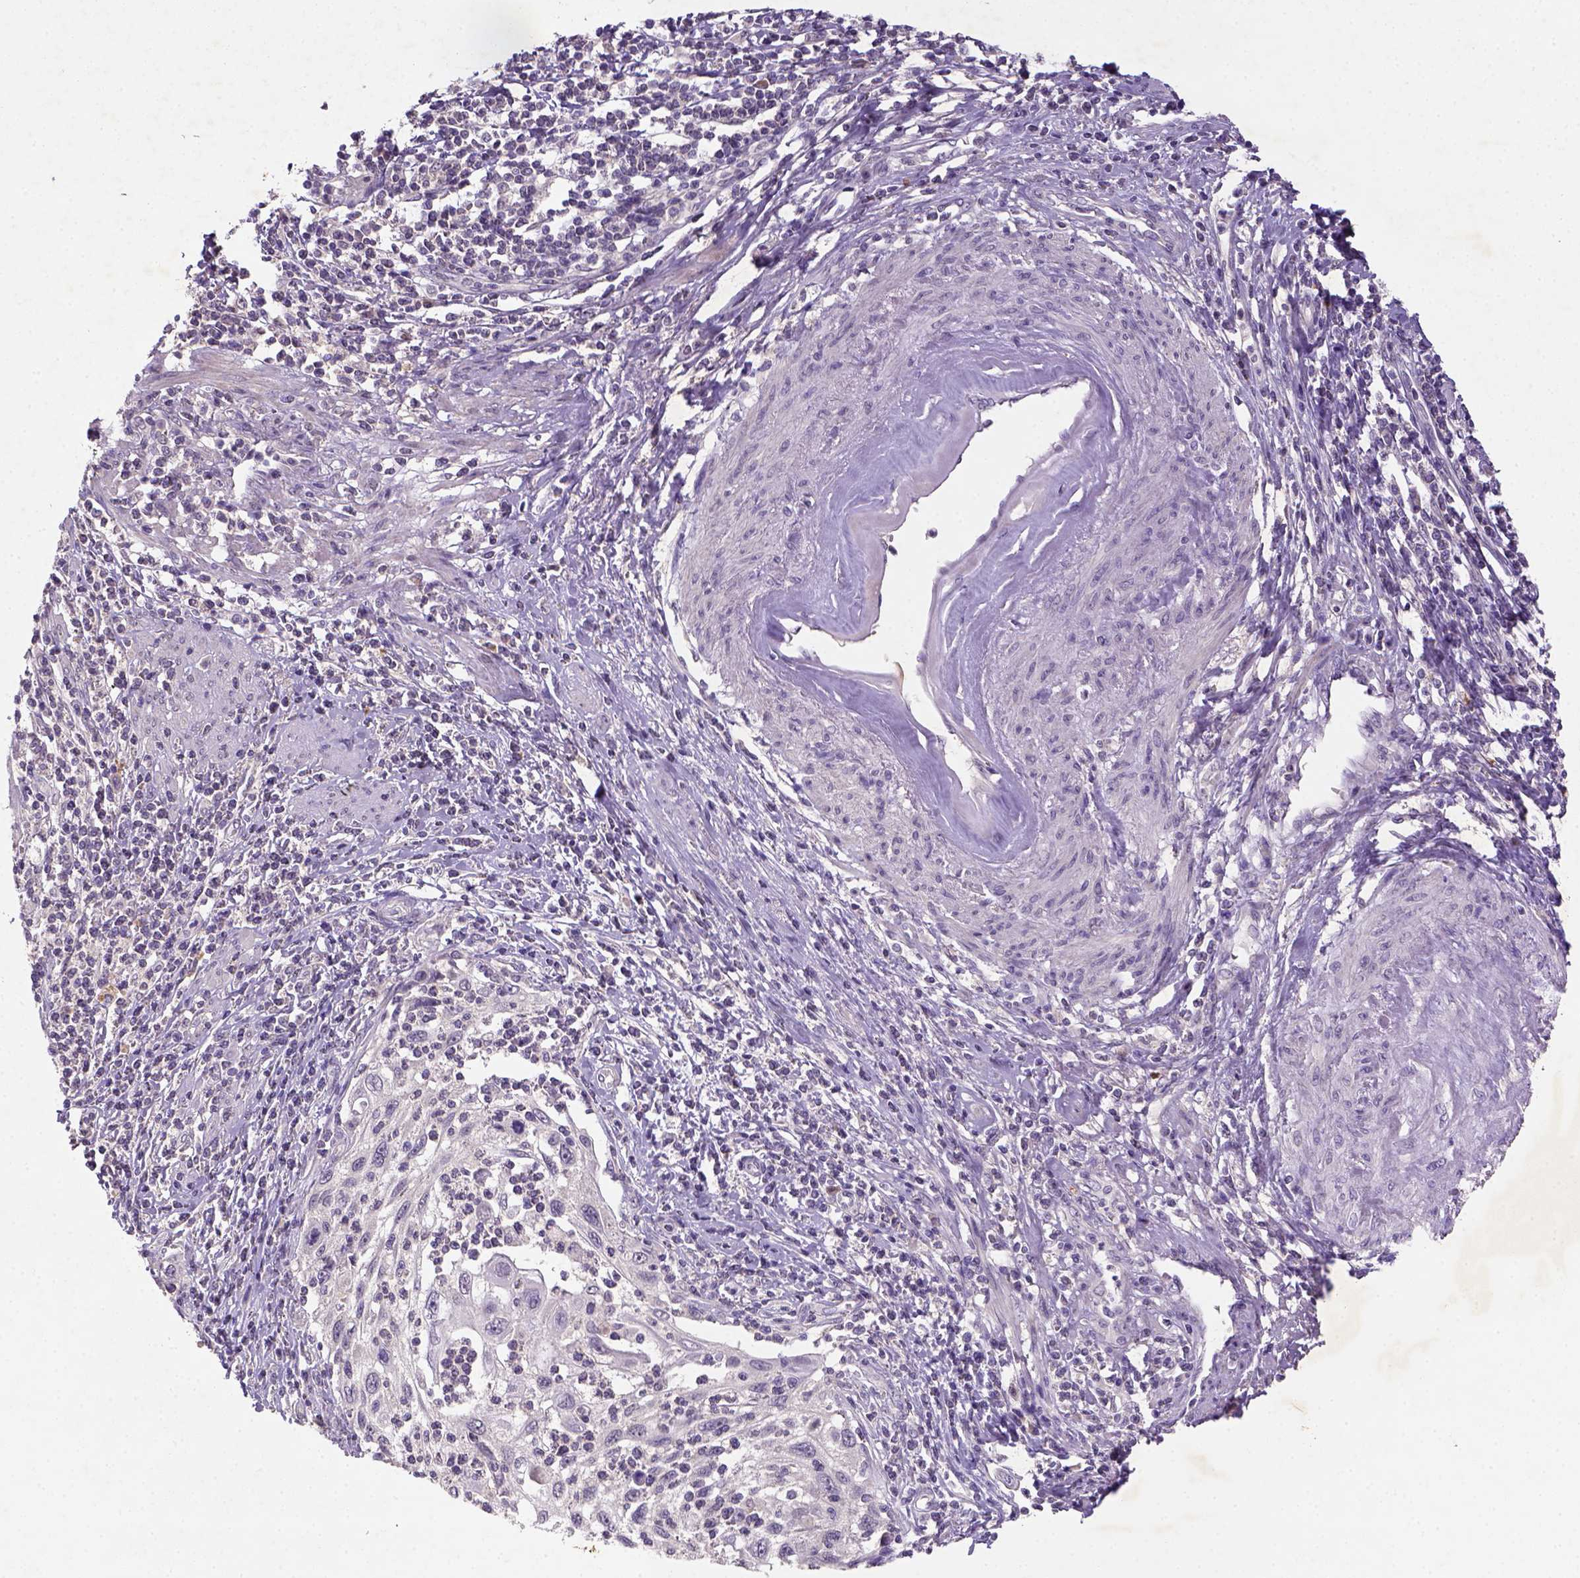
{"staining": {"intensity": "negative", "quantity": "none", "location": "none"}, "tissue": "cervical cancer", "cell_type": "Tumor cells", "image_type": "cancer", "snomed": [{"axis": "morphology", "description": "Squamous cell carcinoma, NOS"}, {"axis": "topography", "description": "Cervix"}], "caption": "This is an immunohistochemistry (IHC) histopathology image of human cervical squamous cell carcinoma. There is no positivity in tumor cells.", "gene": "NLGN2", "patient": {"sex": "female", "age": 70}}